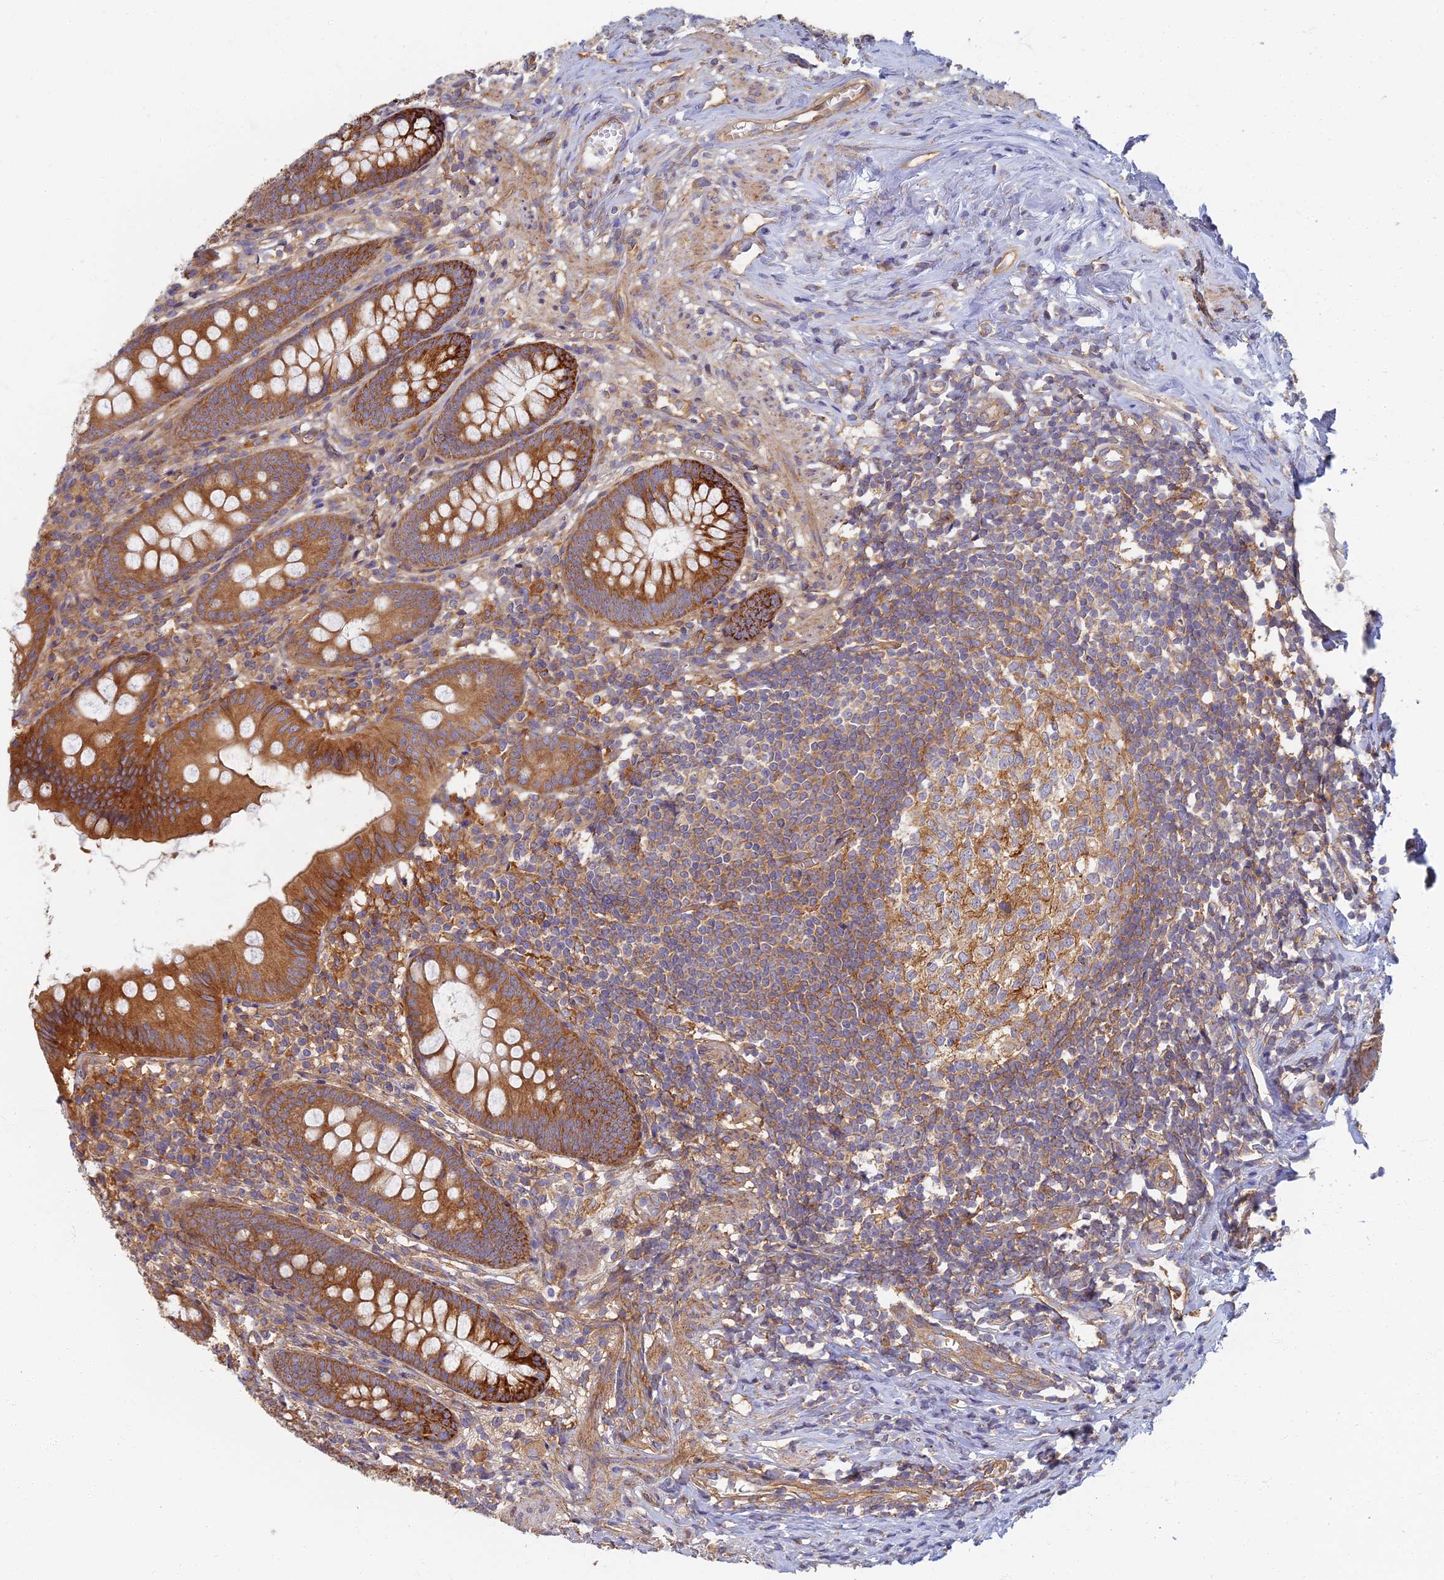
{"staining": {"intensity": "strong", "quantity": ">75%", "location": "cytoplasmic/membranous"}, "tissue": "appendix", "cell_type": "Glandular cells", "image_type": "normal", "snomed": [{"axis": "morphology", "description": "Normal tissue, NOS"}, {"axis": "topography", "description": "Appendix"}], "caption": "The photomicrograph shows staining of benign appendix, revealing strong cytoplasmic/membranous protein positivity (brown color) within glandular cells.", "gene": "RBSN", "patient": {"sex": "female", "age": 51}}